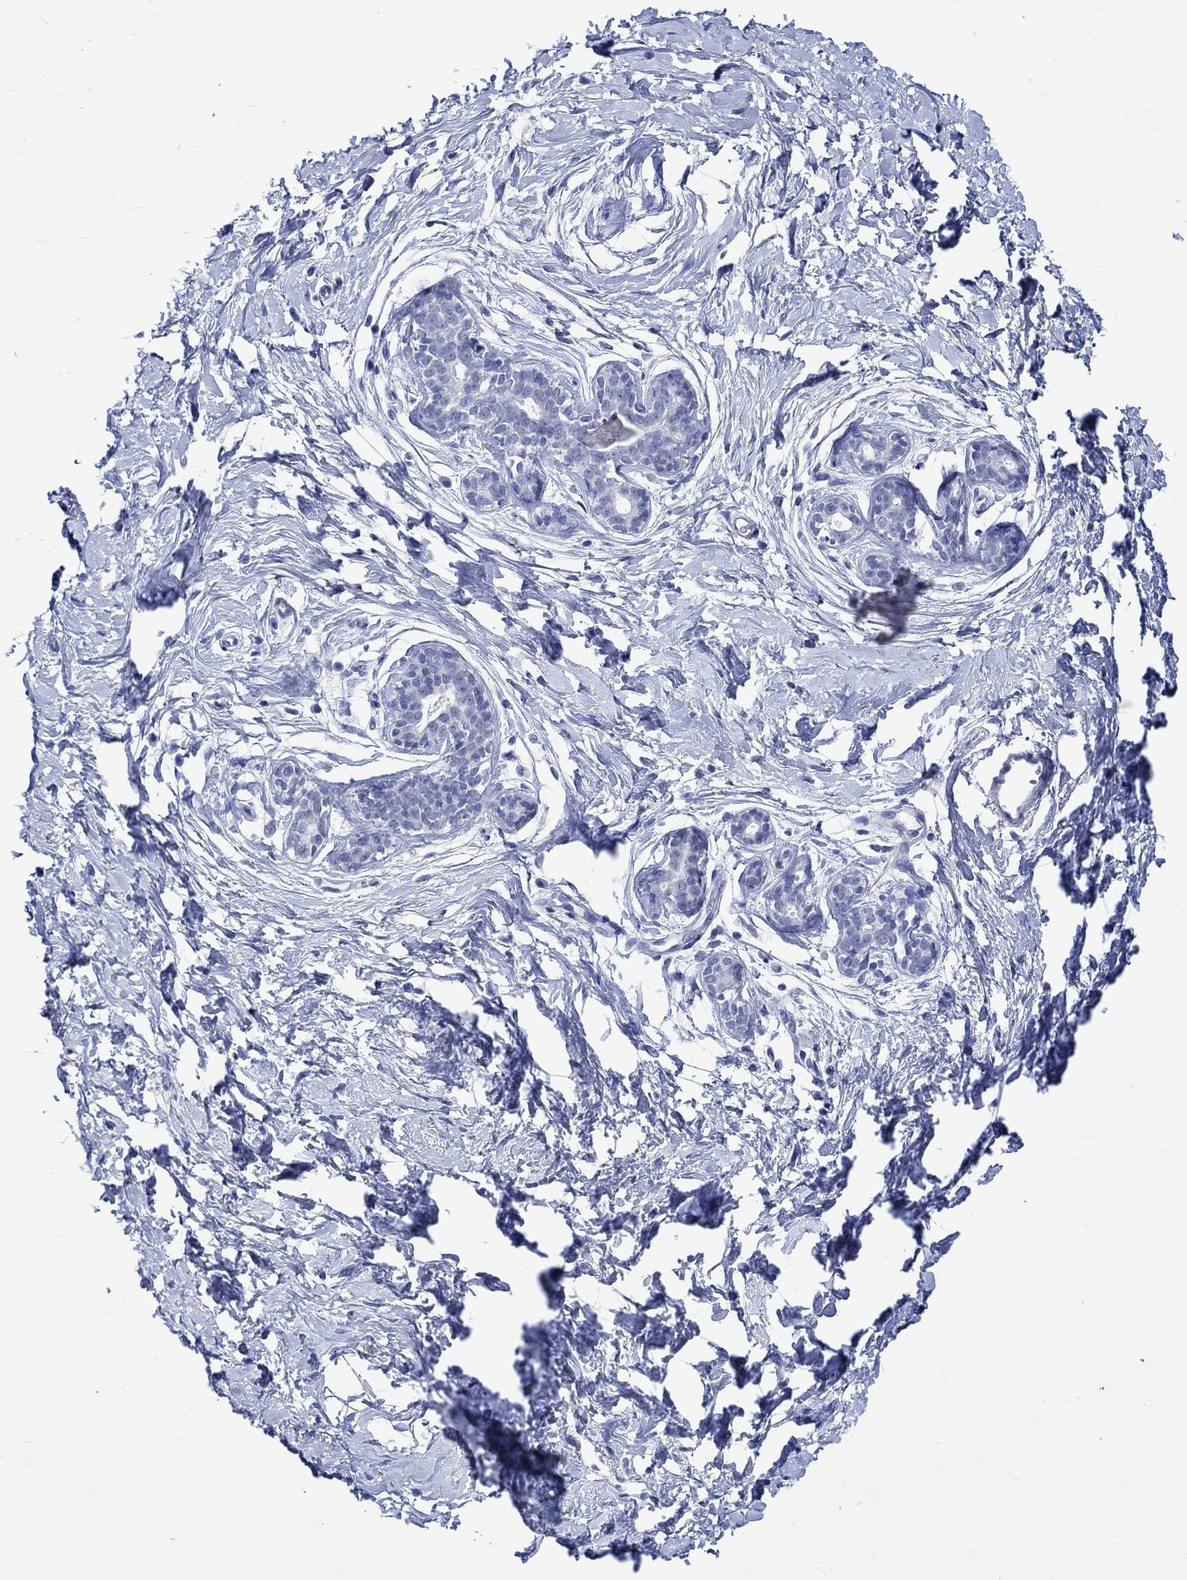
{"staining": {"intensity": "negative", "quantity": "none", "location": "none"}, "tissue": "breast", "cell_type": "Adipocytes", "image_type": "normal", "snomed": [{"axis": "morphology", "description": "Normal tissue, NOS"}, {"axis": "topography", "description": "Breast"}], "caption": "This histopathology image is of benign breast stained with IHC to label a protein in brown with the nuclei are counter-stained blue. There is no expression in adipocytes.", "gene": "KLHL33", "patient": {"sex": "female", "age": 37}}